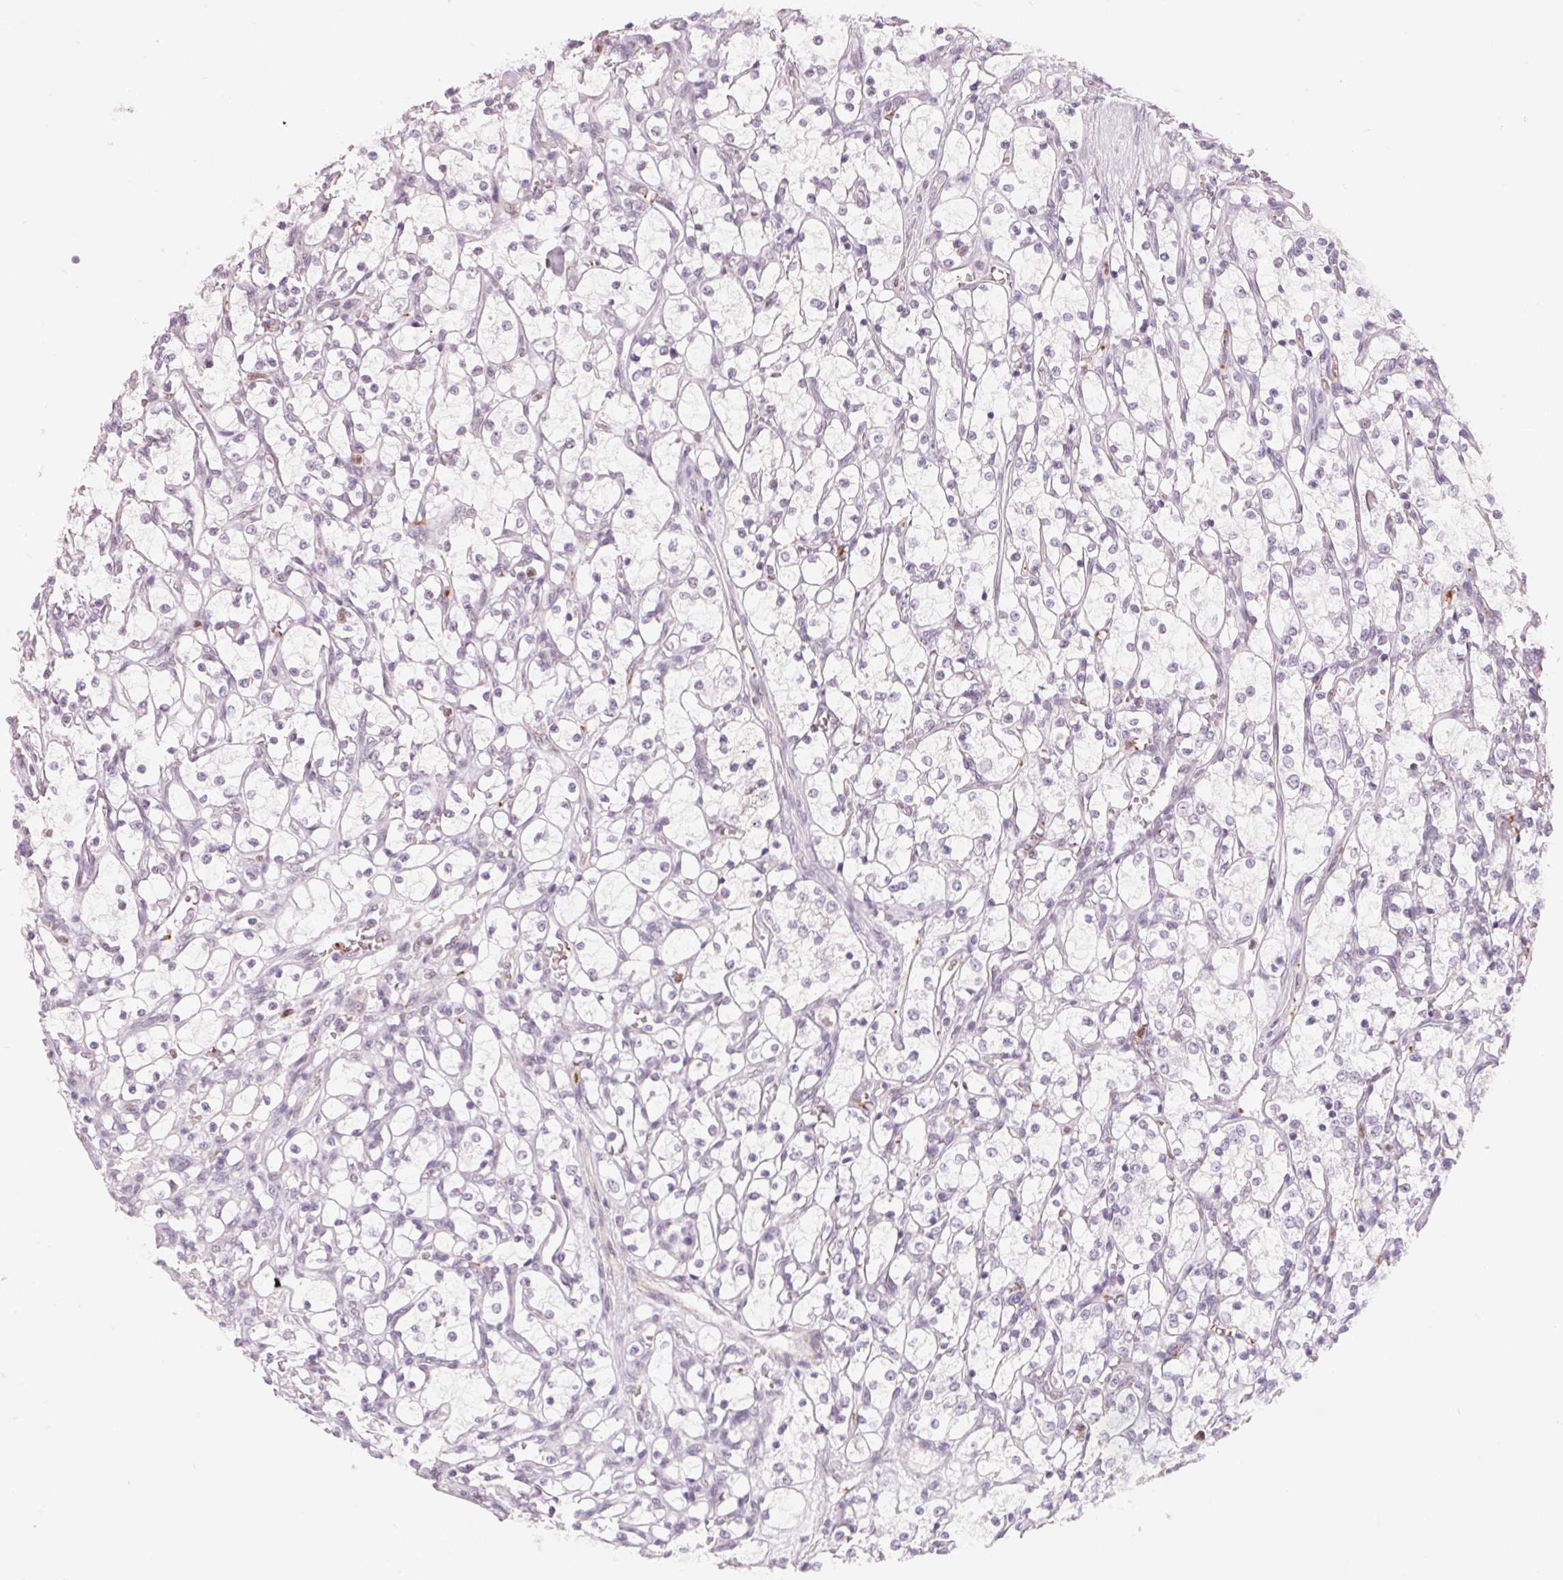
{"staining": {"intensity": "negative", "quantity": "none", "location": "none"}, "tissue": "renal cancer", "cell_type": "Tumor cells", "image_type": "cancer", "snomed": [{"axis": "morphology", "description": "Adenocarcinoma, NOS"}, {"axis": "topography", "description": "Kidney"}], "caption": "Immunohistochemistry micrograph of neoplastic tissue: renal adenocarcinoma stained with DAB (3,3'-diaminobenzidine) shows no significant protein expression in tumor cells.", "gene": "ARHGAP22", "patient": {"sex": "female", "age": 69}}